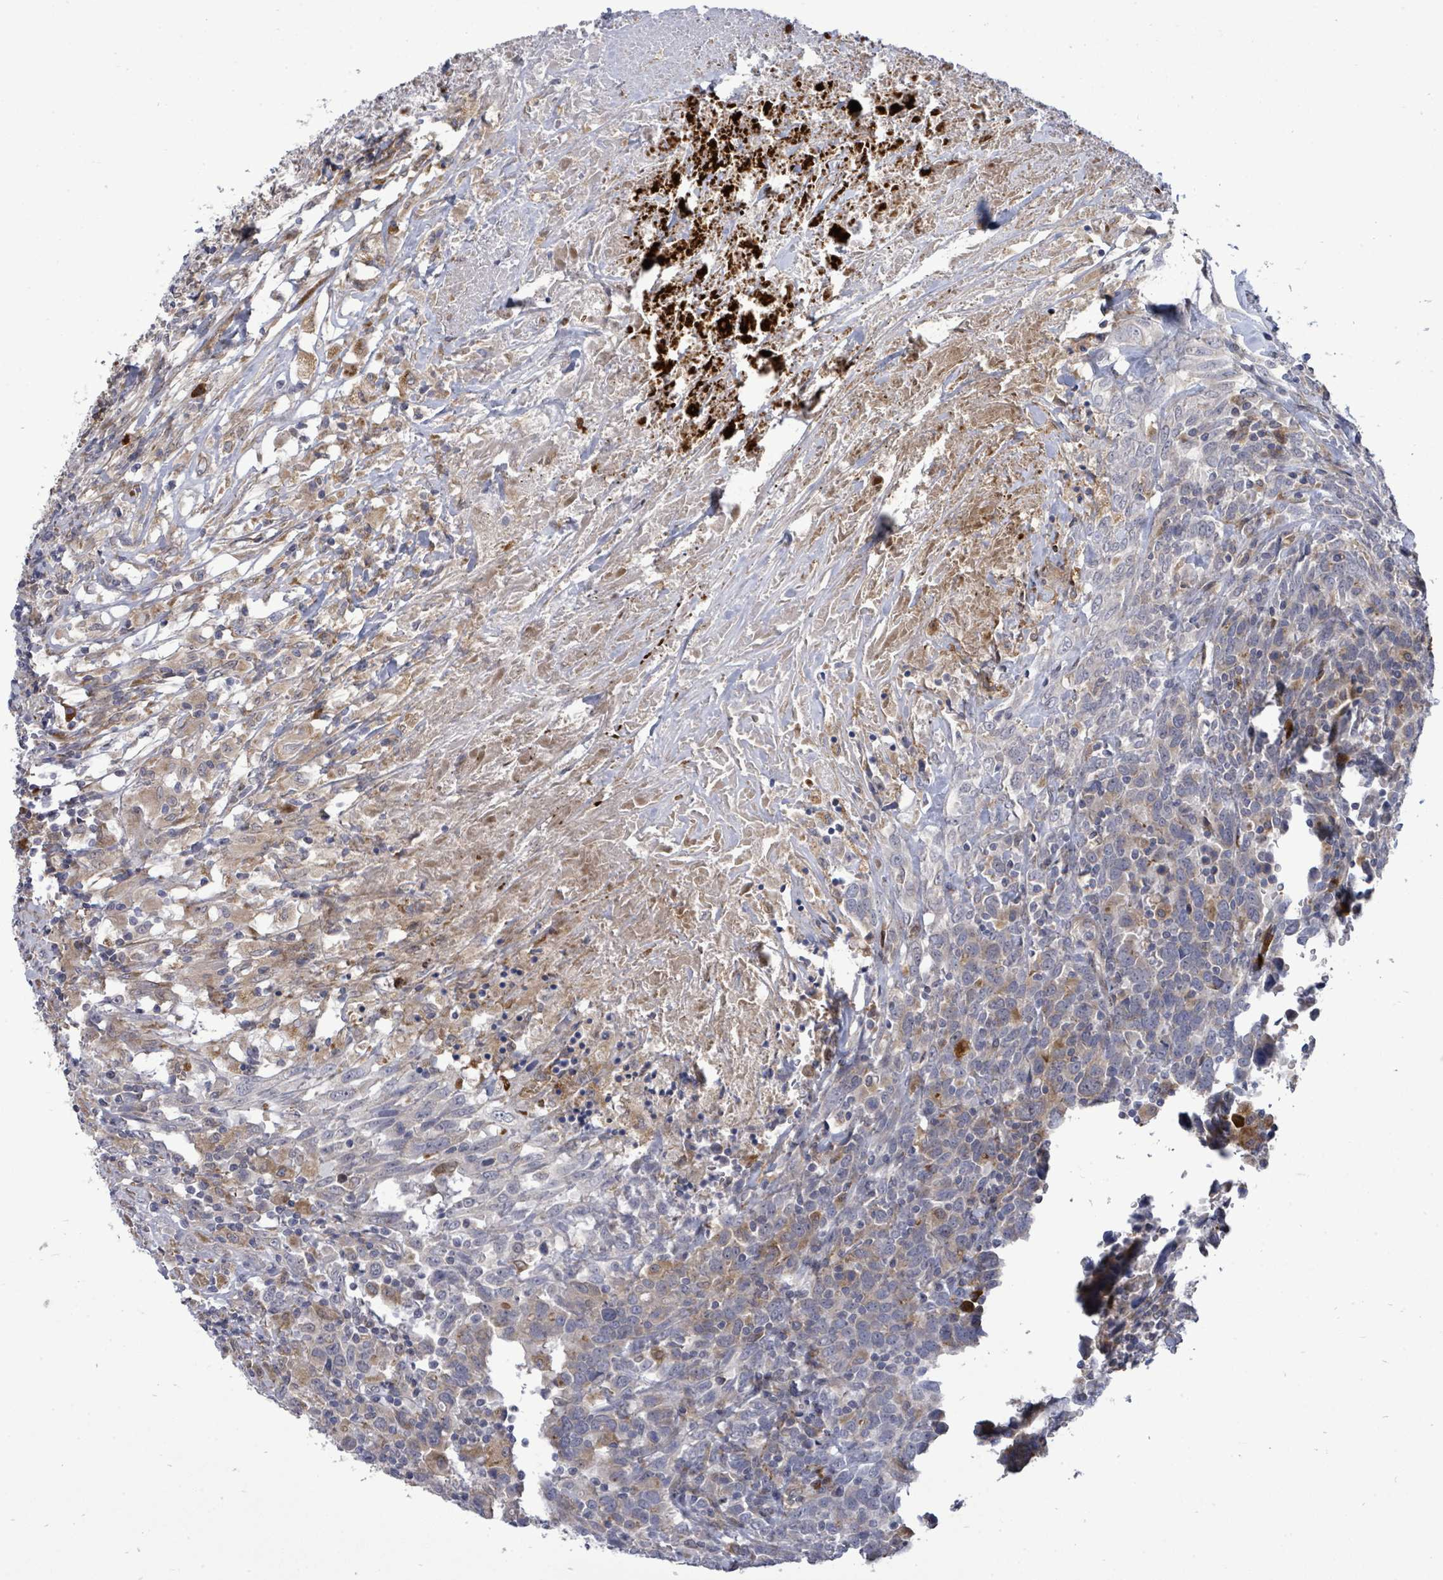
{"staining": {"intensity": "negative", "quantity": "none", "location": "none"}, "tissue": "urothelial cancer", "cell_type": "Tumor cells", "image_type": "cancer", "snomed": [{"axis": "morphology", "description": "Urothelial carcinoma, High grade"}, {"axis": "topography", "description": "Urinary bladder"}], "caption": "An image of human high-grade urothelial carcinoma is negative for staining in tumor cells.", "gene": "SAR1A", "patient": {"sex": "male", "age": 61}}